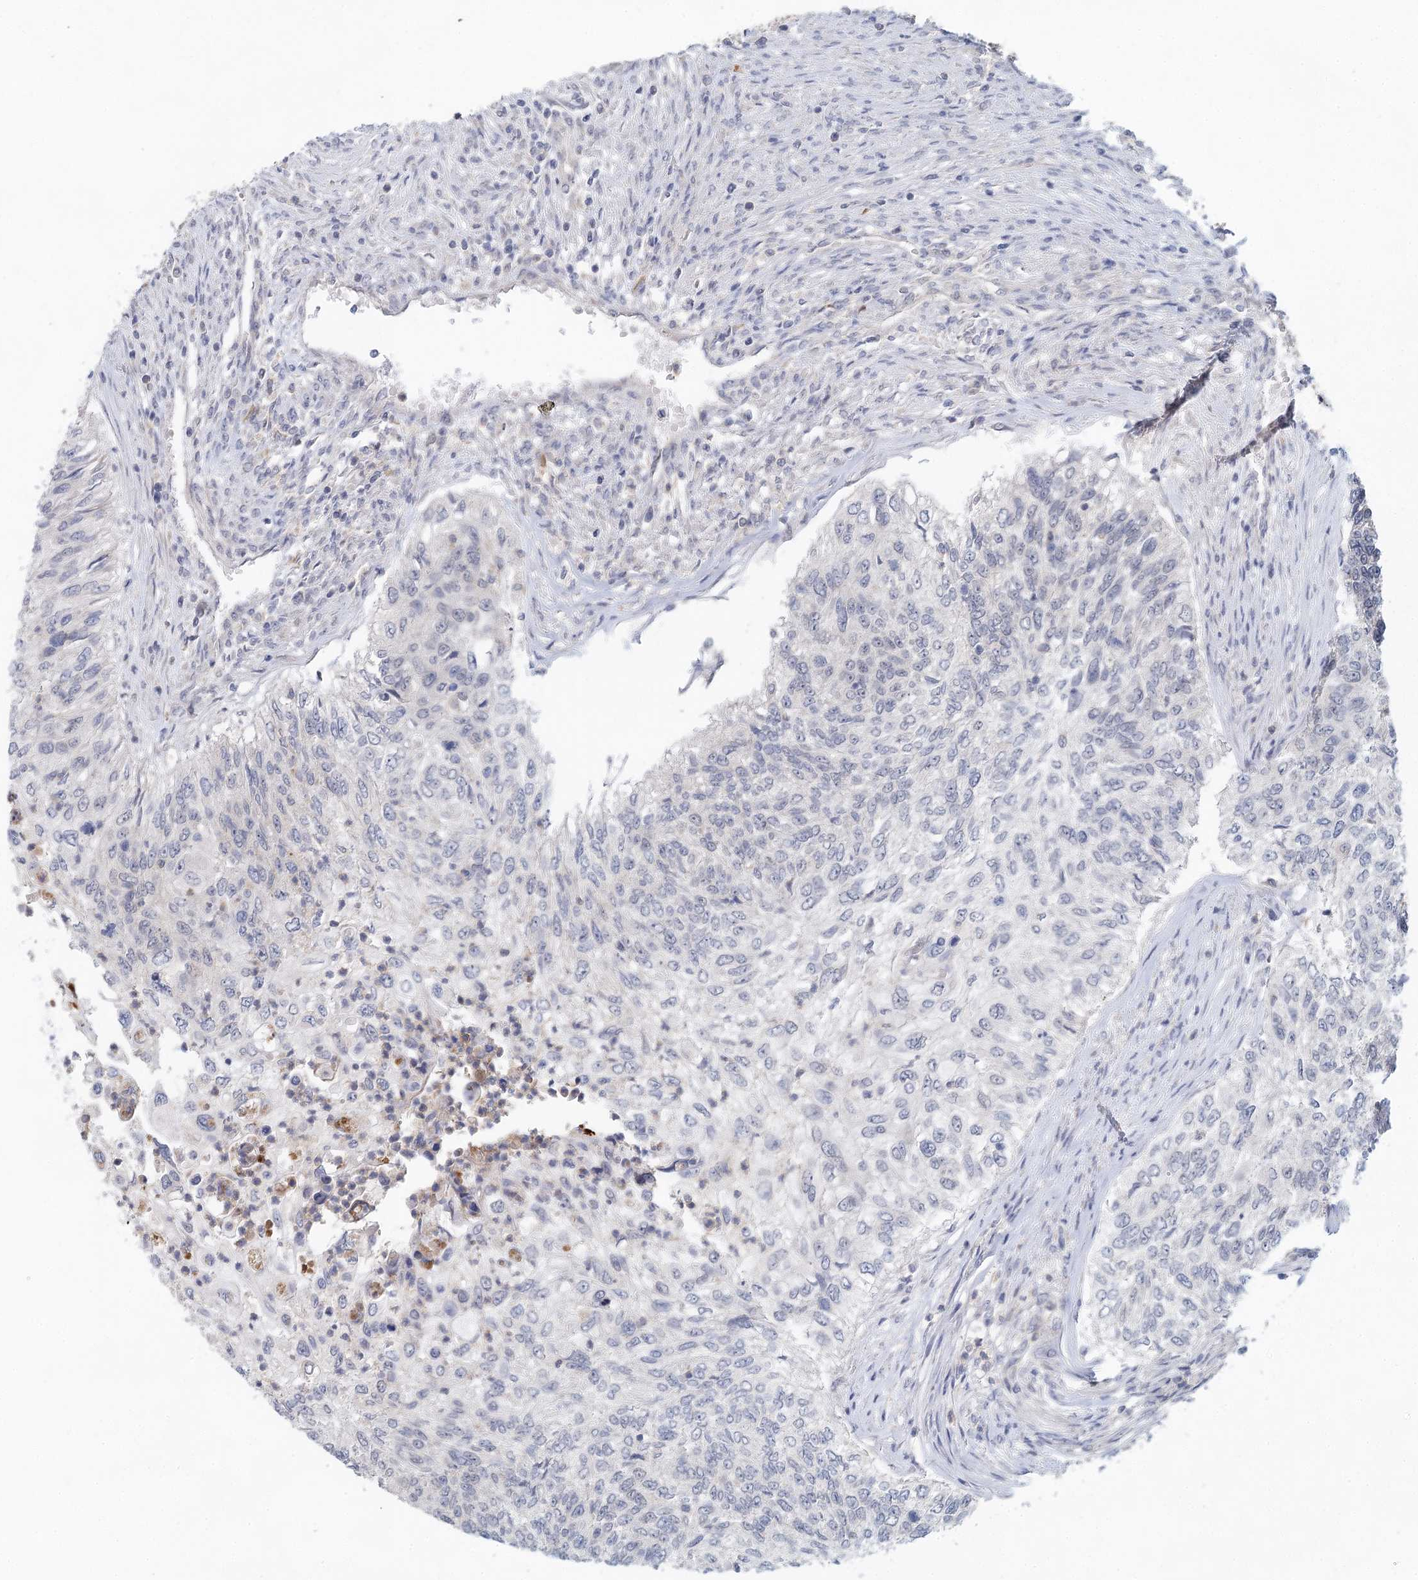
{"staining": {"intensity": "negative", "quantity": "none", "location": "none"}, "tissue": "urothelial cancer", "cell_type": "Tumor cells", "image_type": "cancer", "snomed": [{"axis": "morphology", "description": "Urothelial carcinoma, High grade"}, {"axis": "topography", "description": "Urinary bladder"}], "caption": "Tumor cells are negative for protein expression in human urothelial carcinoma (high-grade). (Immunohistochemistry, brightfield microscopy, high magnification).", "gene": "BLTP1", "patient": {"sex": "female", "age": 60}}